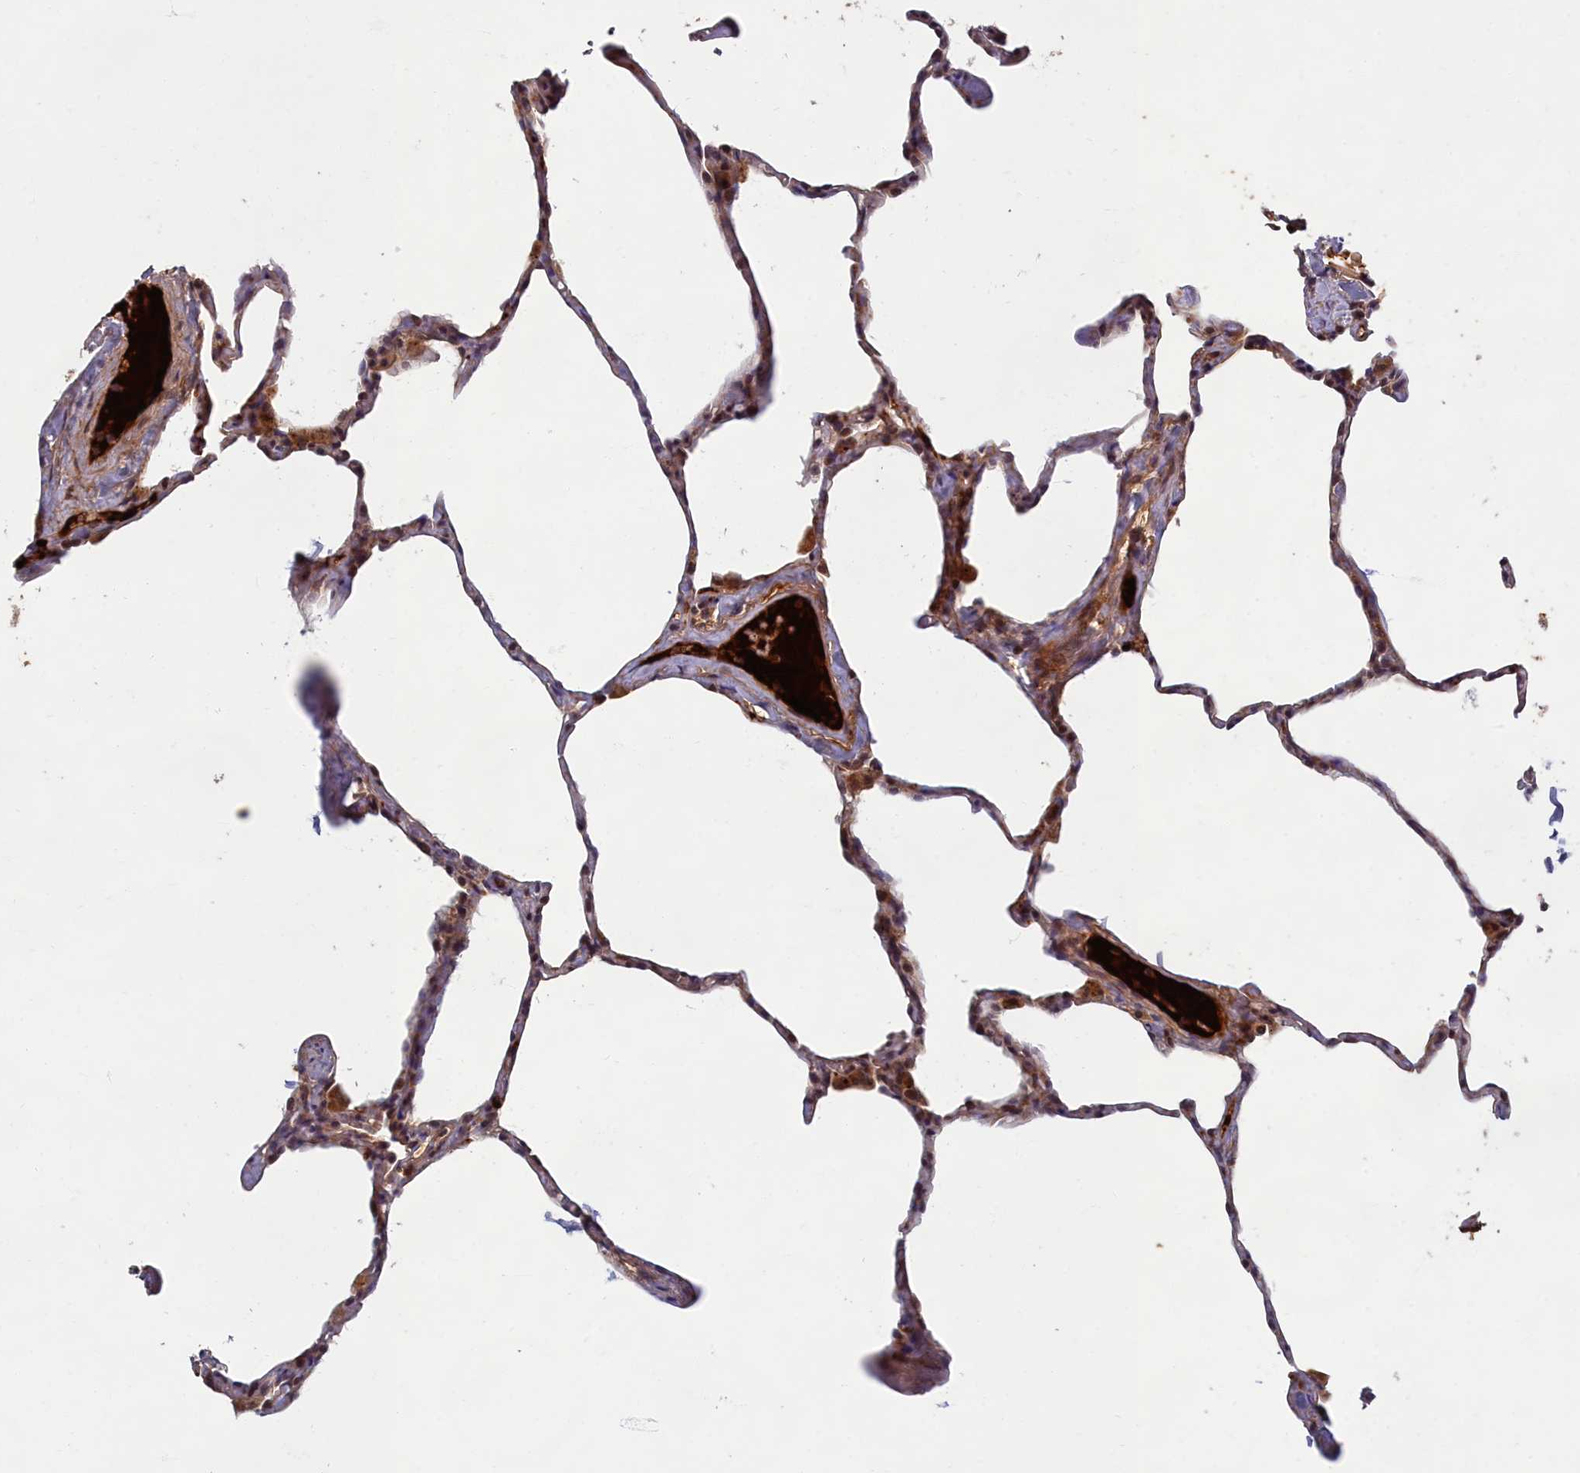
{"staining": {"intensity": "weak", "quantity": ">75%", "location": "cytoplasmic/membranous"}, "tissue": "lung", "cell_type": "Alveolar cells", "image_type": "normal", "snomed": [{"axis": "morphology", "description": "Normal tissue, NOS"}, {"axis": "topography", "description": "Lung"}], "caption": "Immunohistochemical staining of unremarkable human lung demonstrates low levels of weak cytoplasmic/membranous staining in about >75% of alveolar cells. The protein of interest is stained brown, and the nuclei are stained in blue (DAB IHC with brightfield microscopy, high magnification).", "gene": "EARS2", "patient": {"sex": "male", "age": 65}}